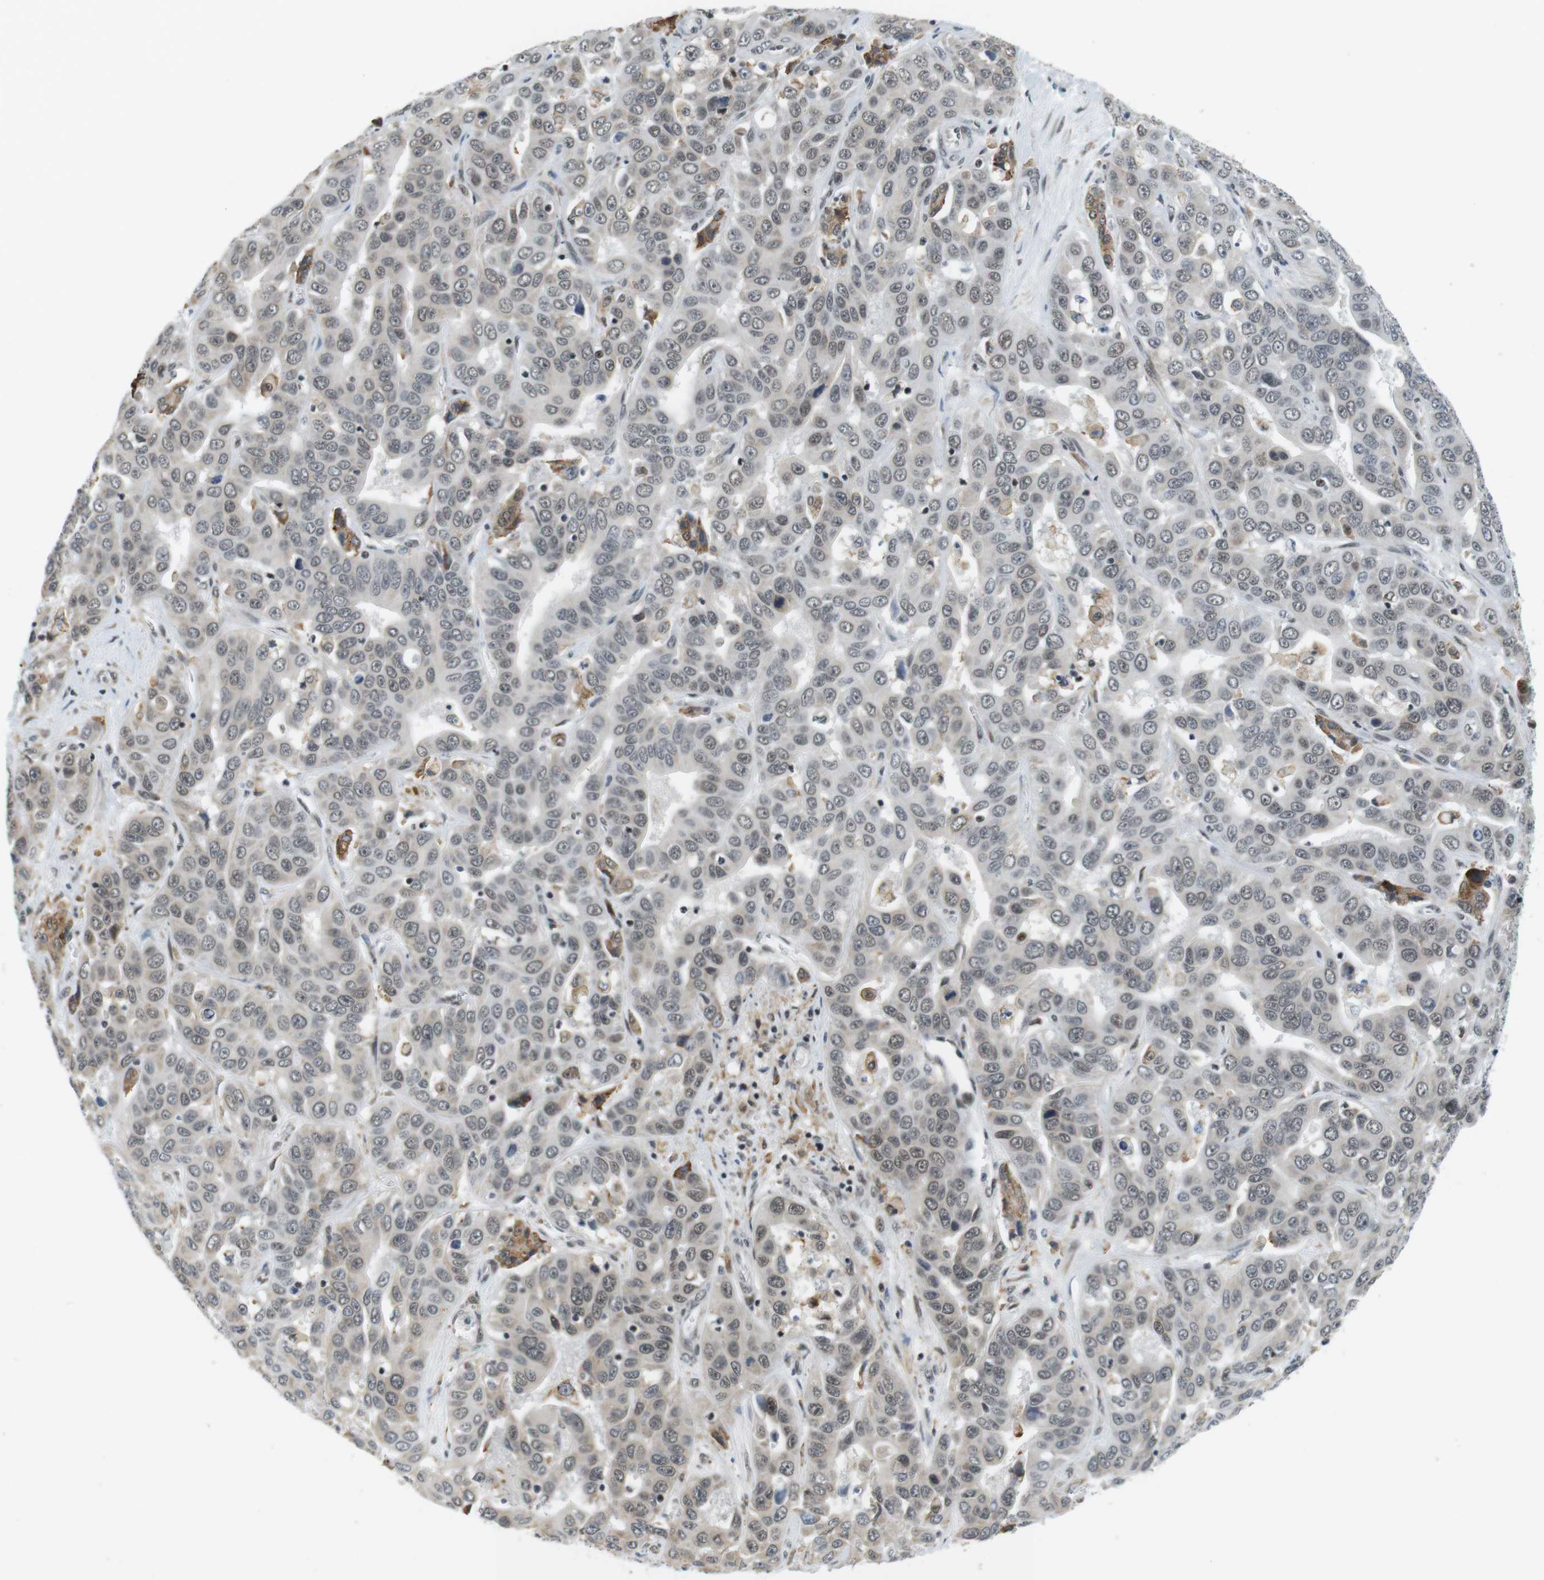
{"staining": {"intensity": "weak", "quantity": "<25%", "location": "nuclear"}, "tissue": "liver cancer", "cell_type": "Tumor cells", "image_type": "cancer", "snomed": [{"axis": "morphology", "description": "Cholangiocarcinoma"}, {"axis": "topography", "description": "Liver"}], "caption": "Human liver cancer (cholangiocarcinoma) stained for a protein using immunohistochemistry (IHC) displays no staining in tumor cells.", "gene": "RNF38", "patient": {"sex": "female", "age": 52}}